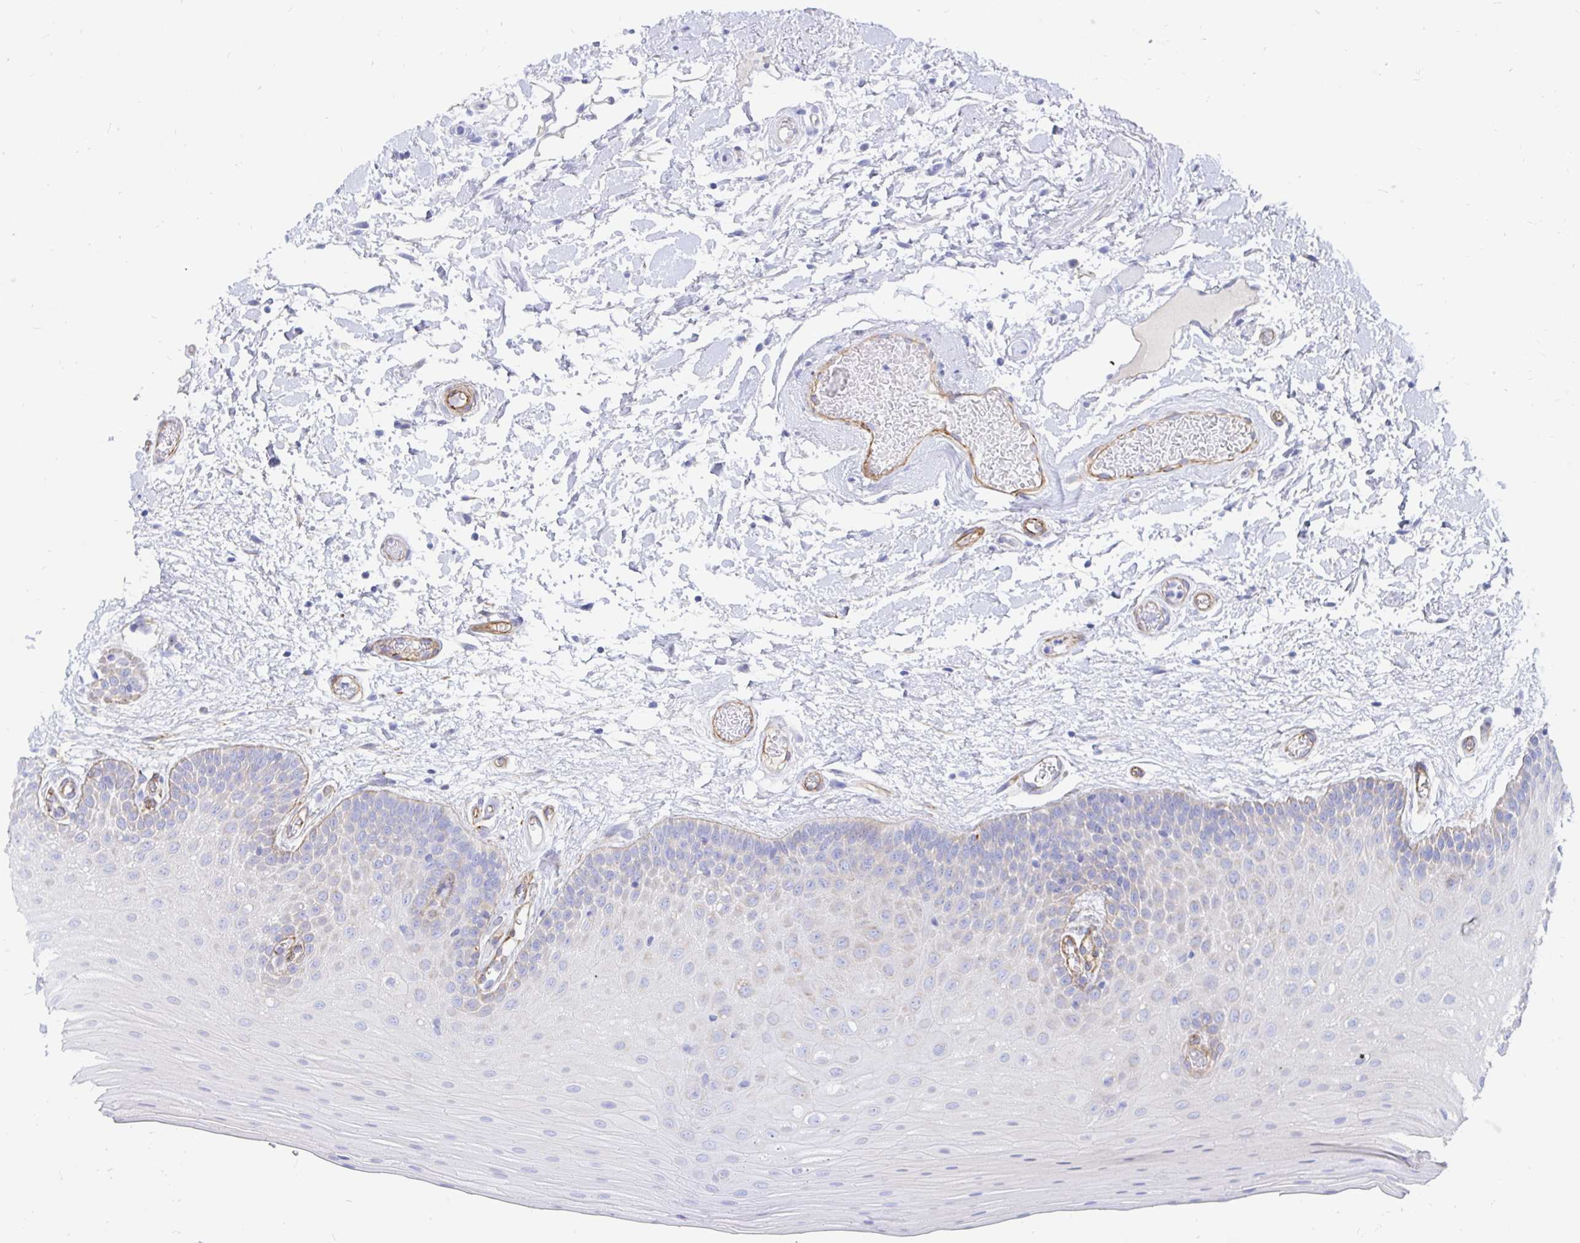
{"staining": {"intensity": "weak", "quantity": "<25%", "location": "cytoplasmic/membranous"}, "tissue": "oral mucosa", "cell_type": "Squamous epithelial cells", "image_type": "normal", "snomed": [{"axis": "morphology", "description": "Normal tissue, NOS"}, {"axis": "morphology", "description": "Squamous cell carcinoma, NOS"}, {"axis": "topography", "description": "Oral tissue"}, {"axis": "topography", "description": "Tounge, NOS"}, {"axis": "topography", "description": "Head-Neck"}], "caption": "Protein analysis of unremarkable oral mucosa shows no significant staining in squamous epithelial cells. (Stains: DAB (3,3'-diaminobenzidine) immunohistochemistry with hematoxylin counter stain, Microscopy: brightfield microscopy at high magnification).", "gene": "COX16", "patient": {"sex": "male", "age": 62}}